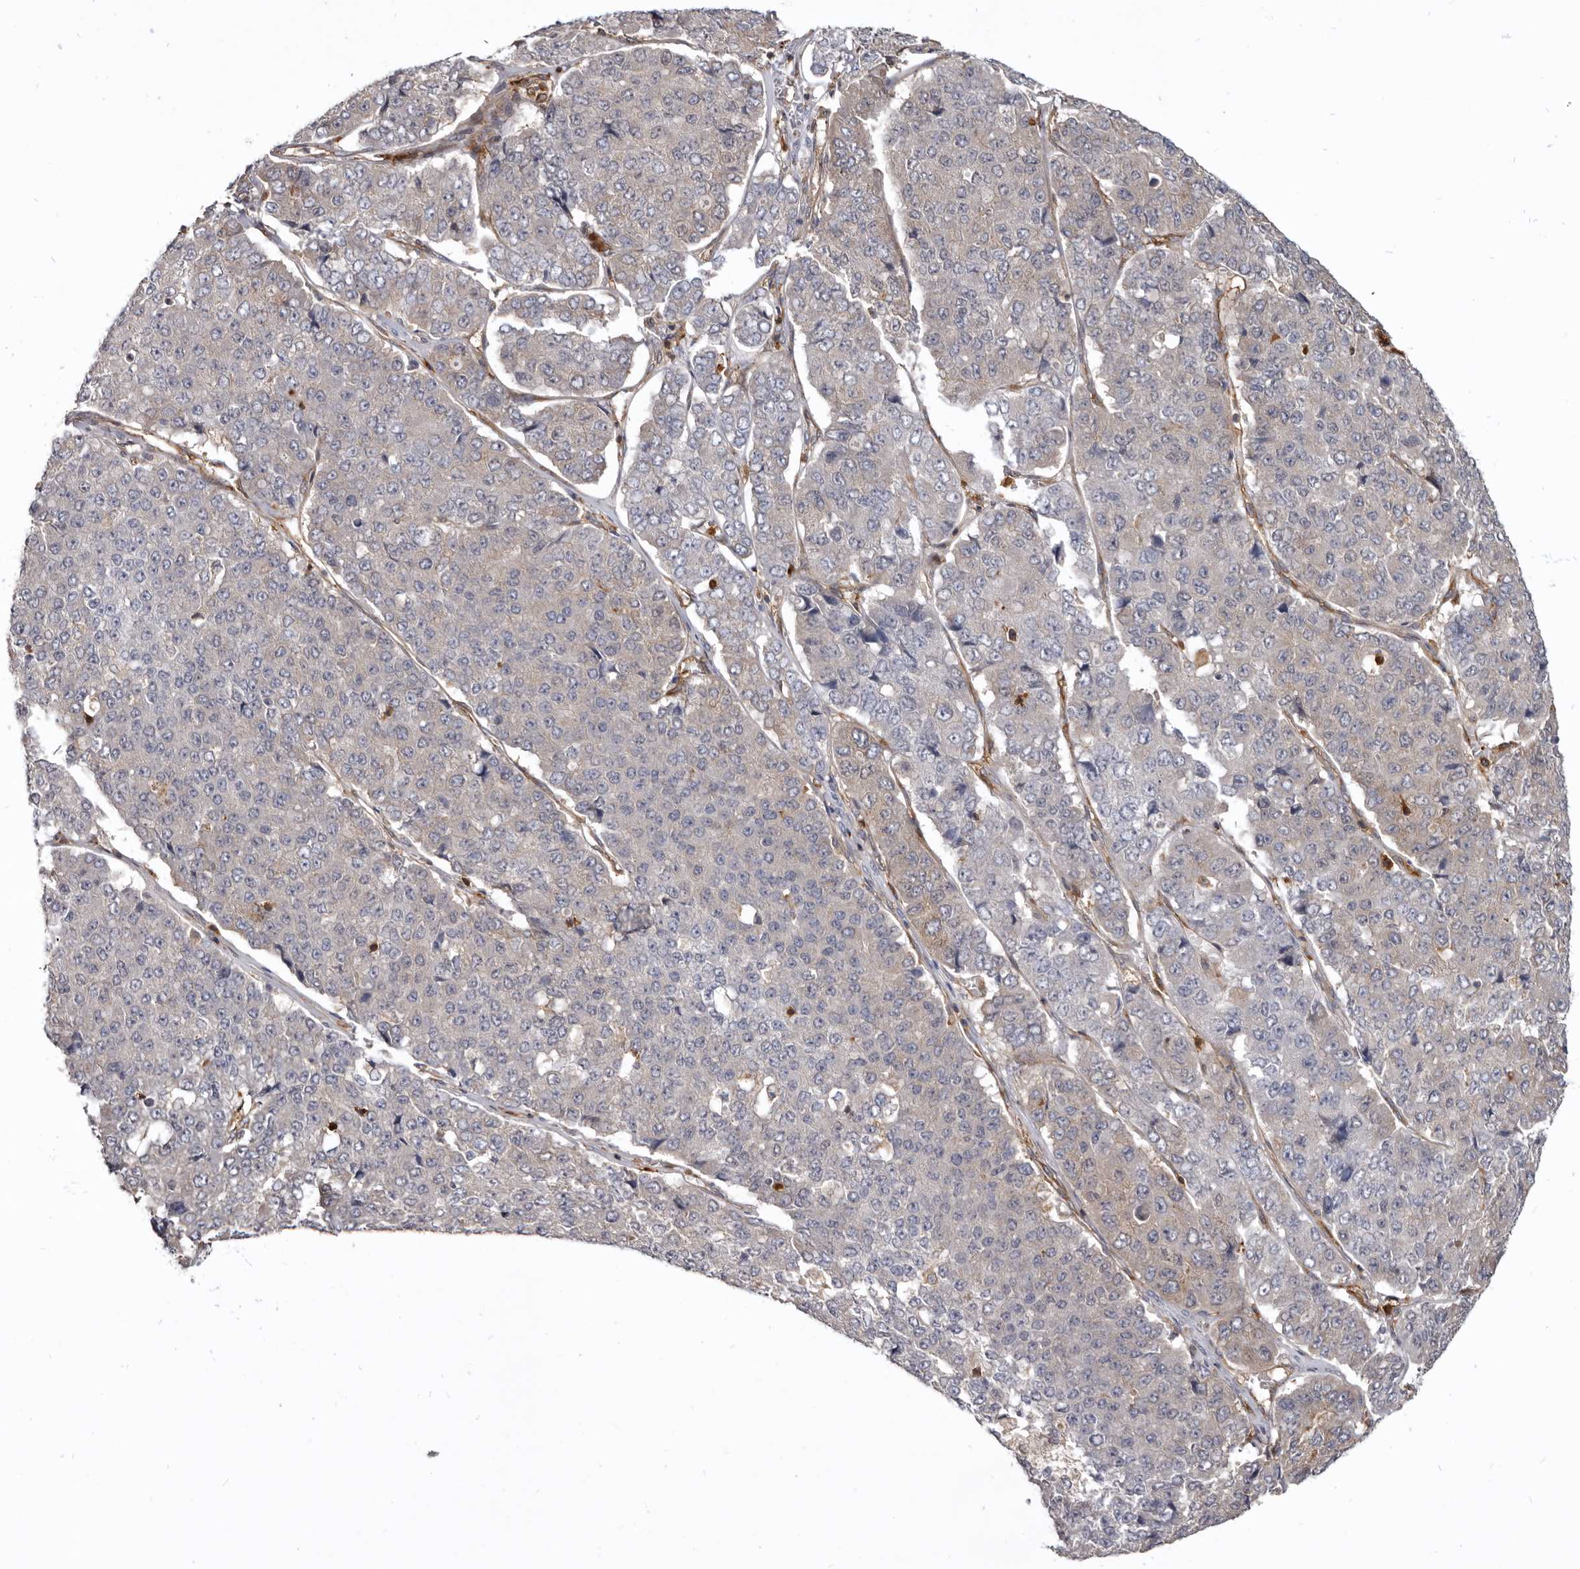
{"staining": {"intensity": "negative", "quantity": "none", "location": "none"}, "tissue": "pancreatic cancer", "cell_type": "Tumor cells", "image_type": "cancer", "snomed": [{"axis": "morphology", "description": "Adenocarcinoma, NOS"}, {"axis": "topography", "description": "Pancreas"}], "caption": "The image demonstrates no staining of tumor cells in pancreatic adenocarcinoma.", "gene": "CBL", "patient": {"sex": "male", "age": 50}}